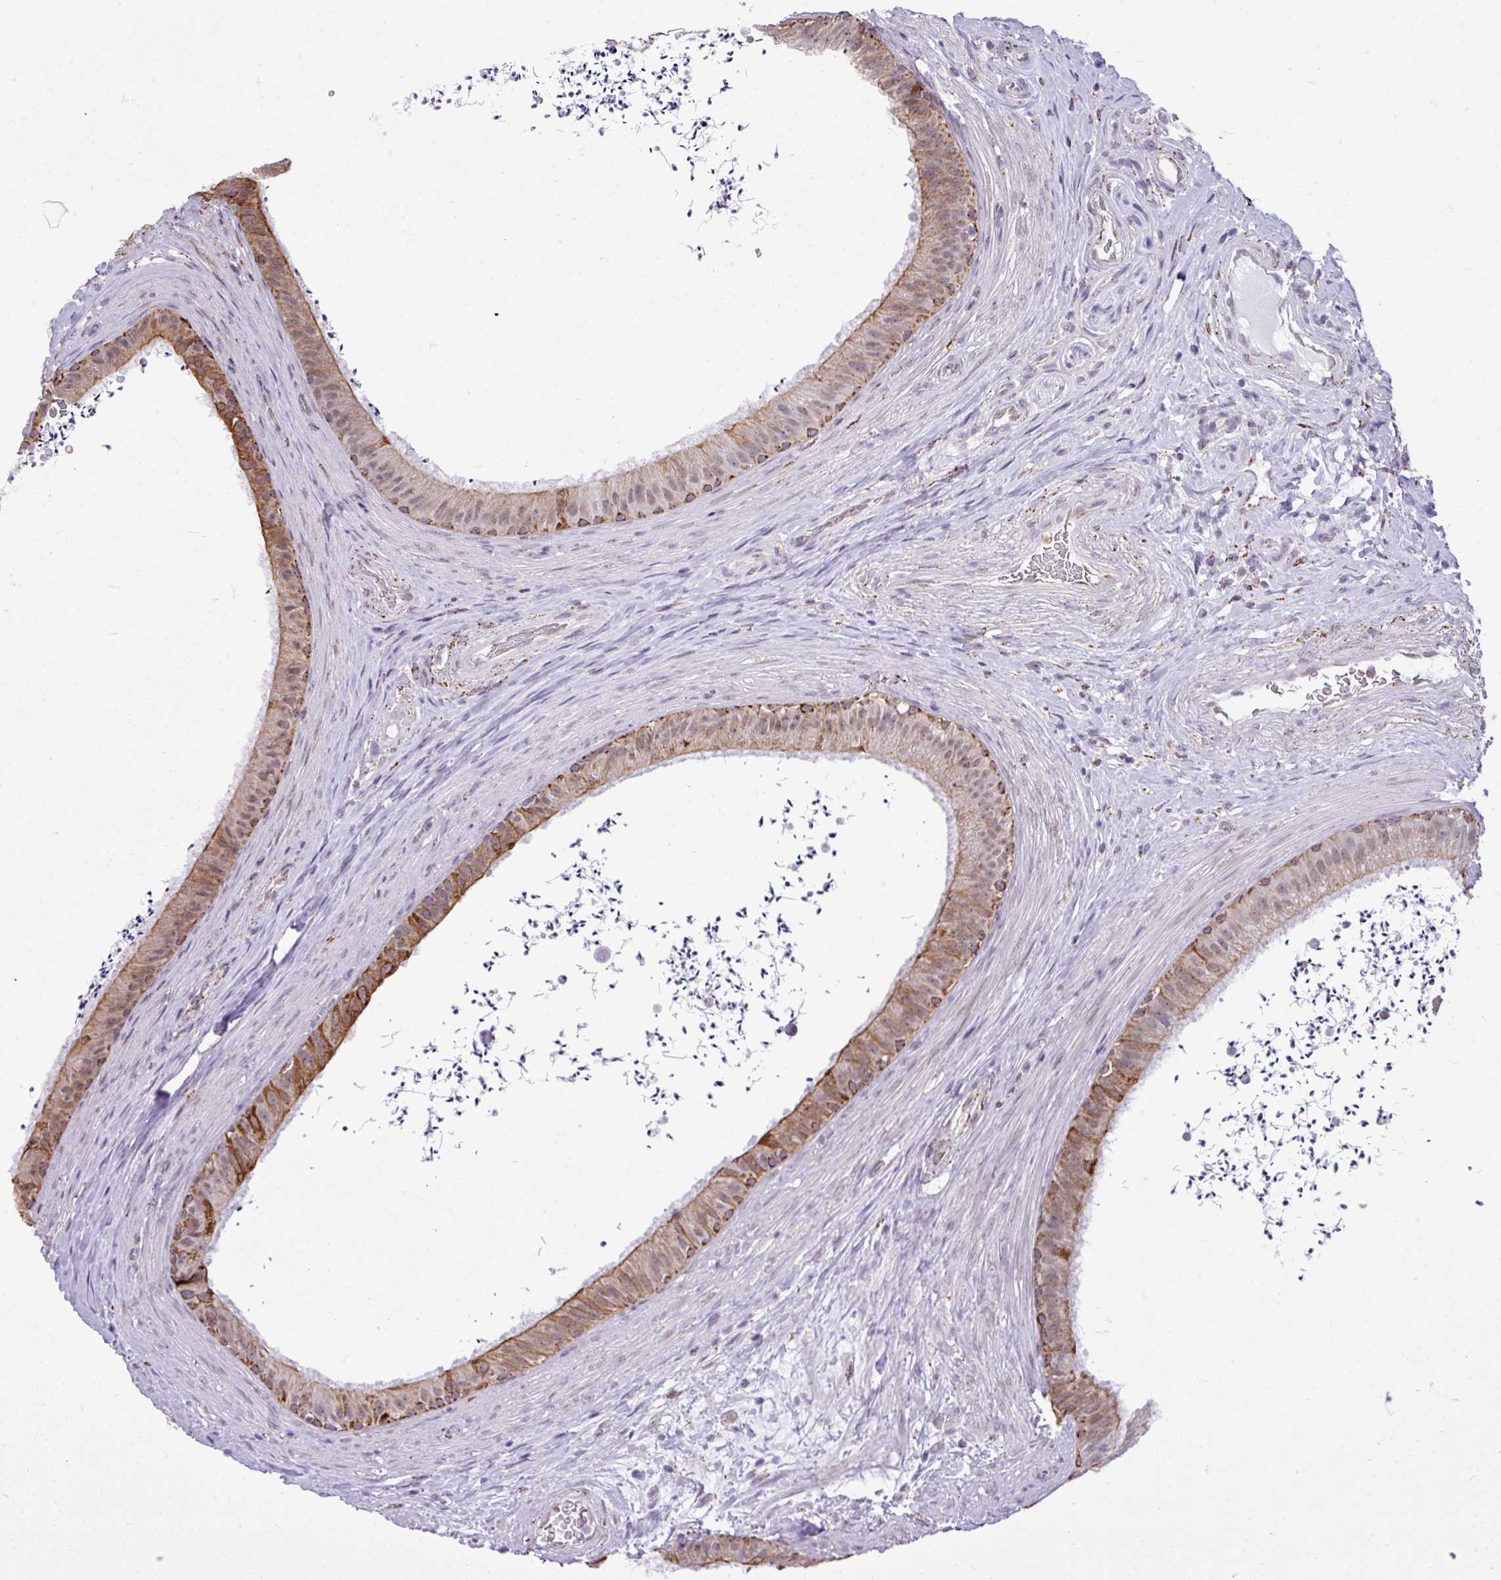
{"staining": {"intensity": "moderate", "quantity": "25%-75%", "location": "cytoplasmic/membranous"}, "tissue": "epididymis", "cell_type": "Glandular cells", "image_type": "normal", "snomed": [{"axis": "morphology", "description": "Normal tissue, NOS"}, {"axis": "topography", "description": "Testis"}, {"axis": "topography", "description": "Epididymis"}], "caption": "Protein expression analysis of unremarkable epididymis reveals moderate cytoplasmic/membranous positivity in approximately 25%-75% of glandular cells.", "gene": "SGPP1", "patient": {"sex": "male", "age": 41}}